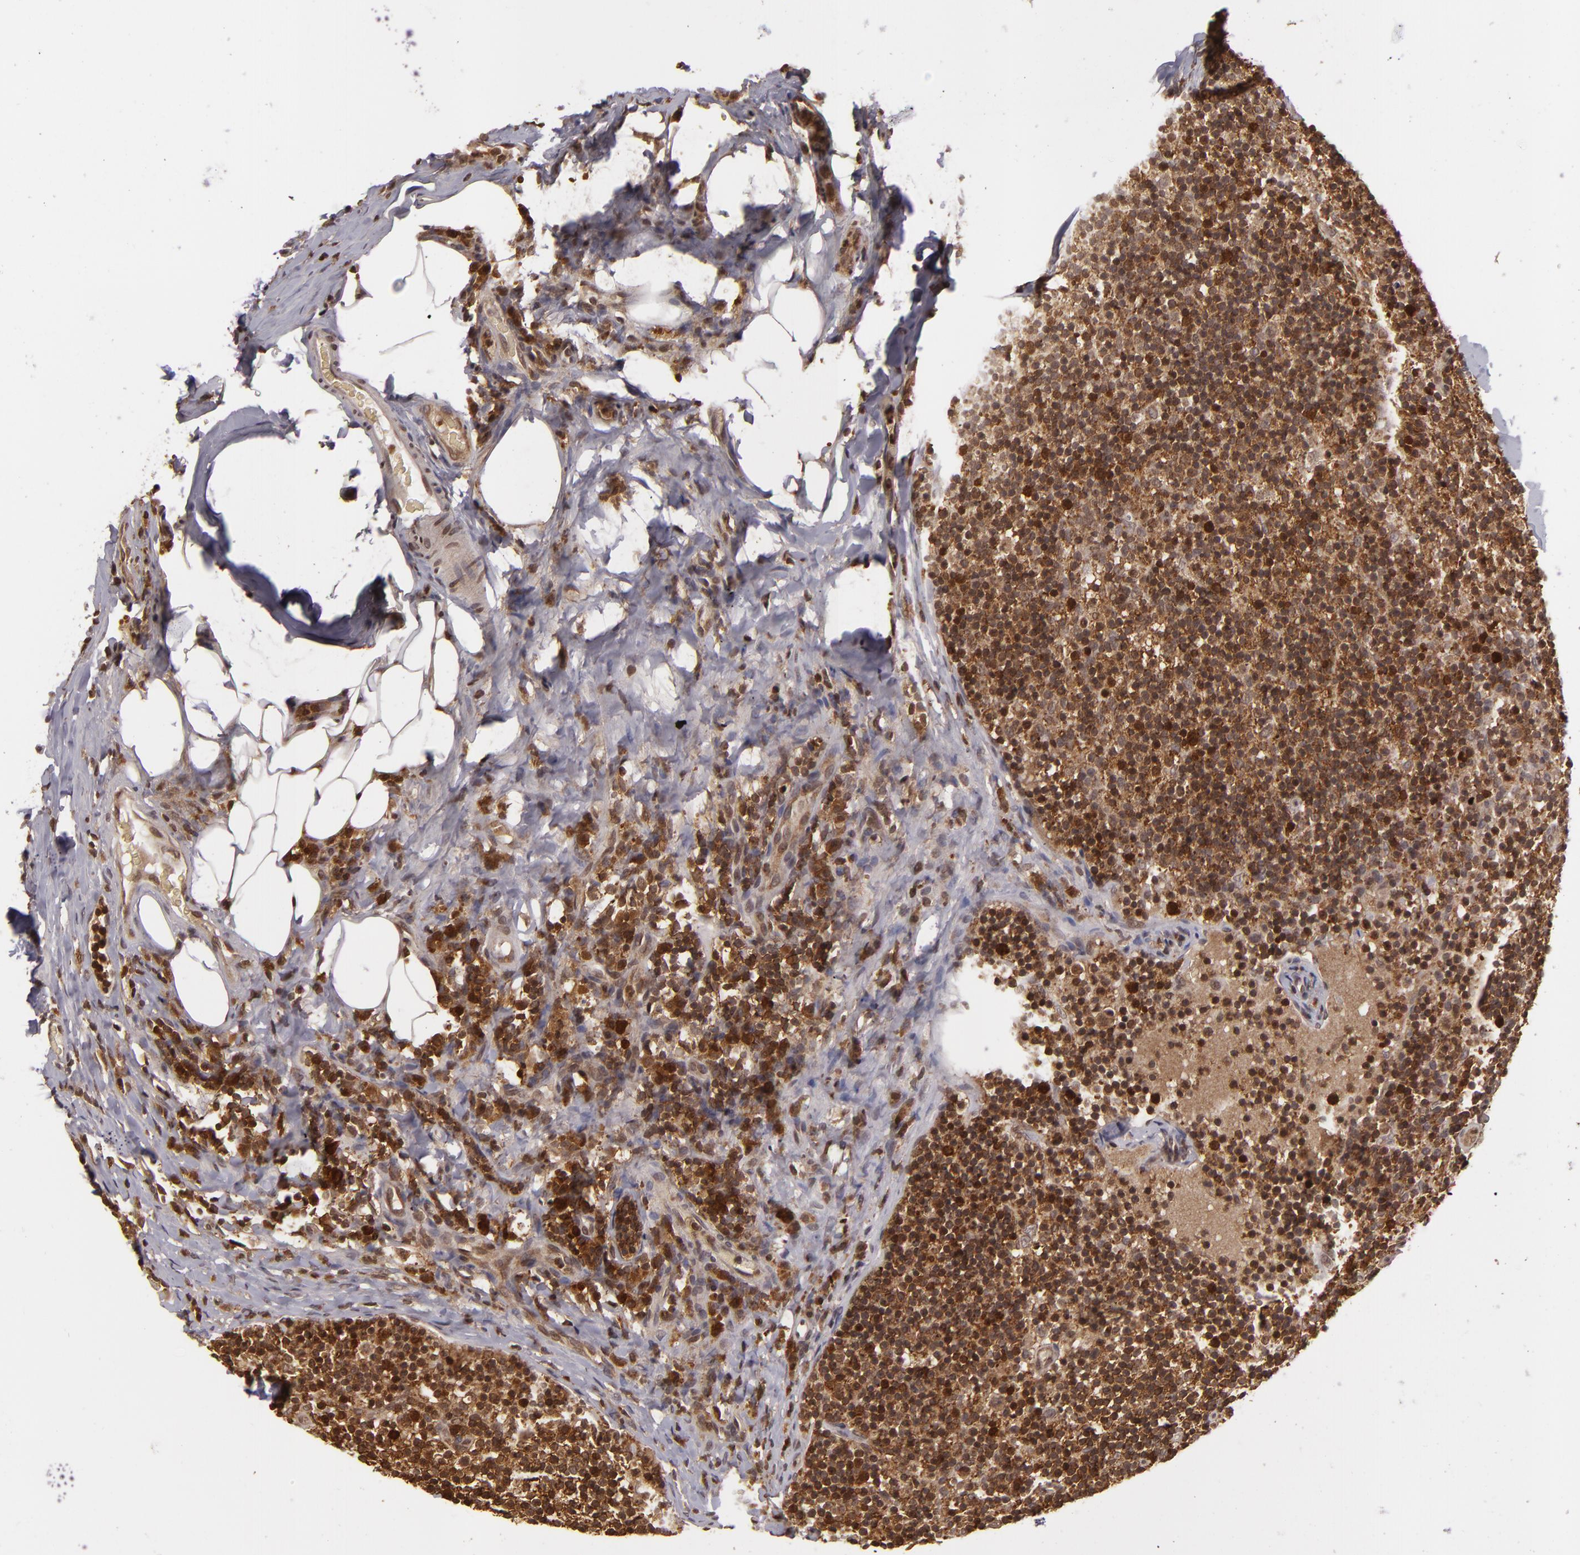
{"staining": {"intensity": "strong", "quantity": ">75%", "location": "nuclear"}, "tissue": "lymph node", "cell_type": "Germinal center cells", "image_type": "normal", "snomed": [{"axis": "morphology", "description": "Normal tissue, NOS"}, {"axis": "morphology", "description": "Inflammation, NOS"}, {"axis": "topography", "description": "Lymph node"}], "caption": "High-power microscopy captured an immunohistochemistry (IHC) photomicrograph of benign lymph node, revealing strong nuclear staining in about >75% of germinal center cells.", "gene": "ZBTB33", "patient": {"sex": "male", "age": 46}}